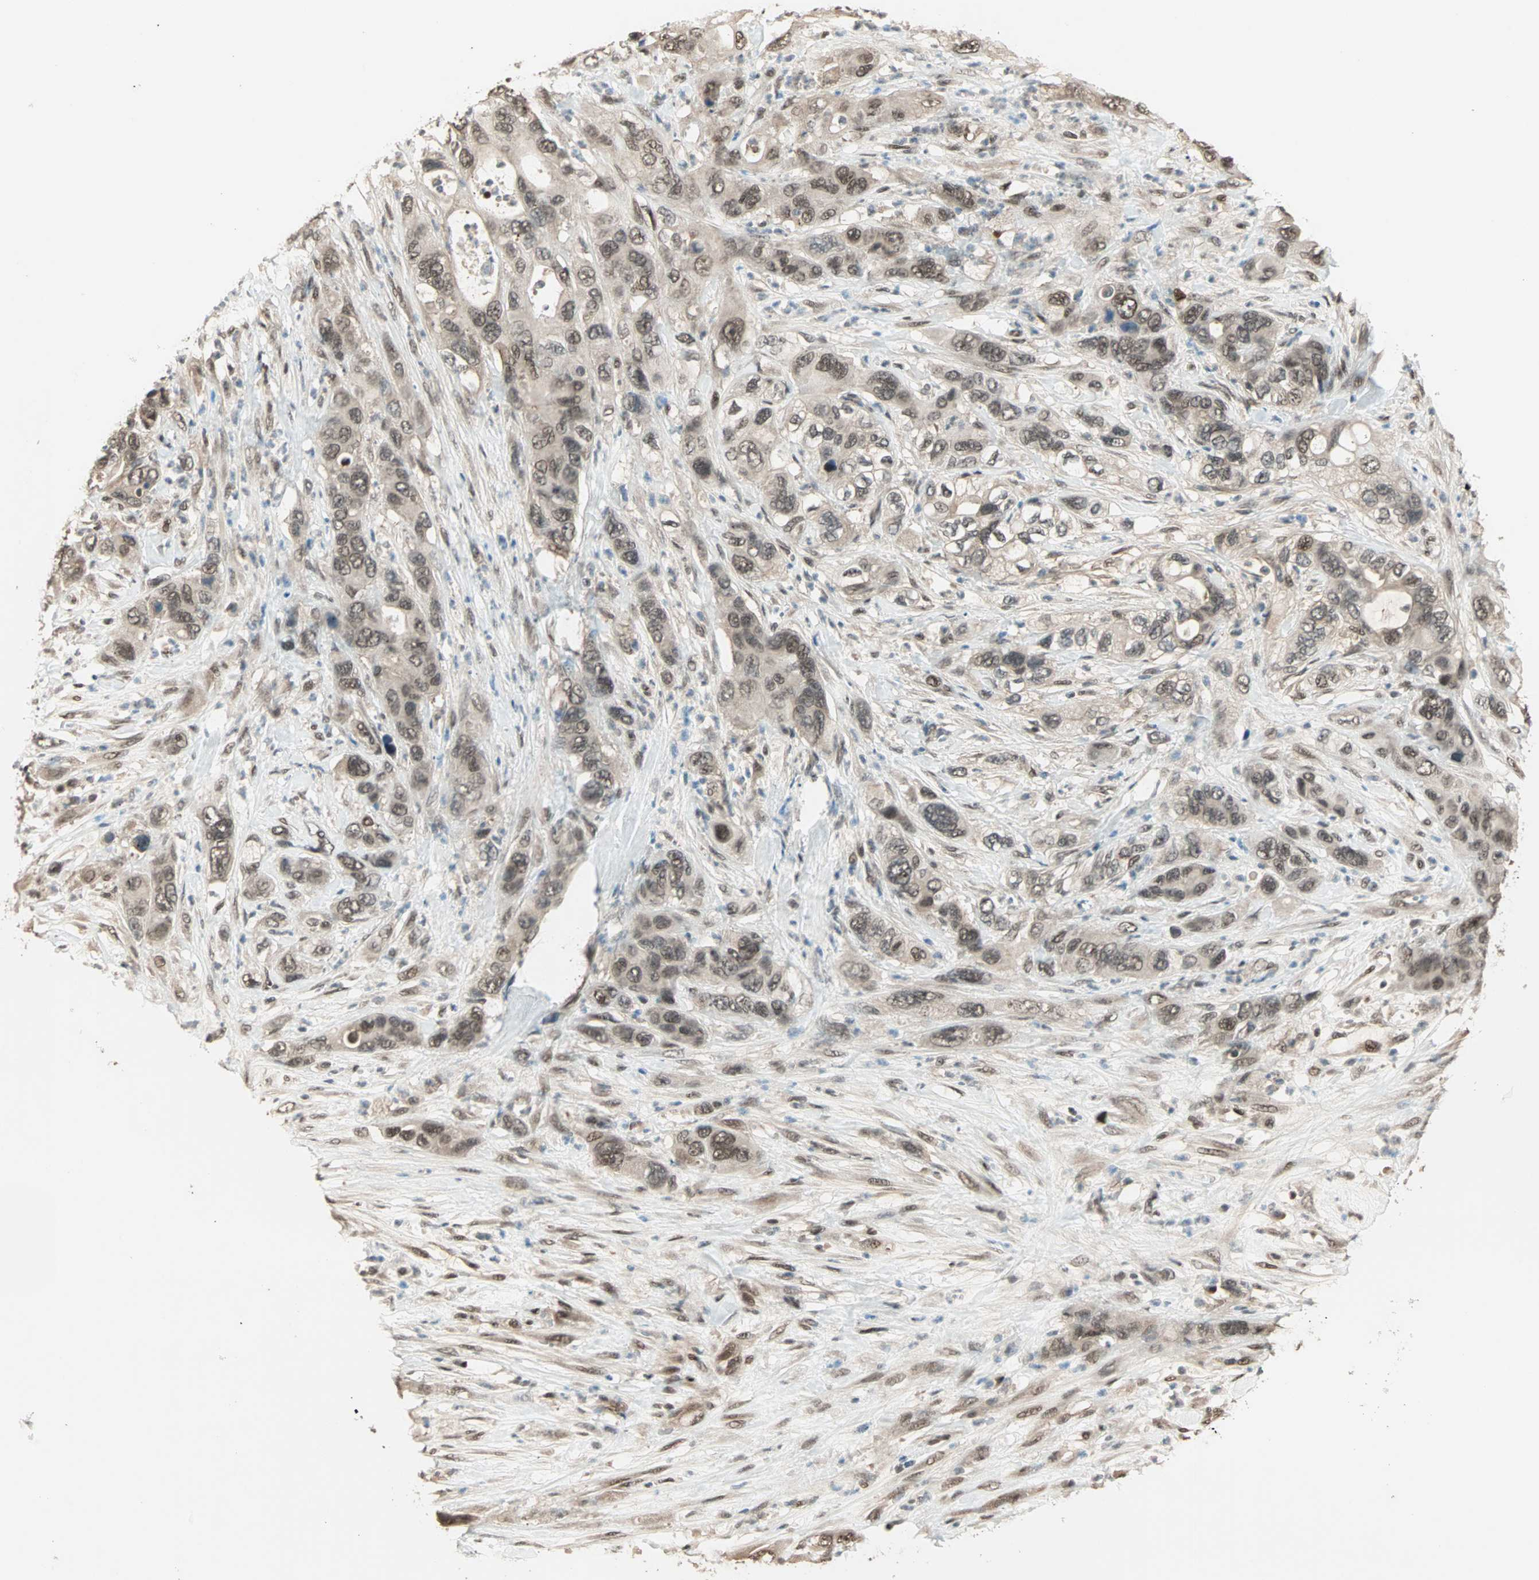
{"staining": {"intensity": "moderate", "quantity": ">75%", "location": "nuclear"}, "tissue": "pancreatic cancer", "cell_type": "Tumor cells", "image_type": "cancer", "snomed": [{"axis": "morphology", "description": "Adenocarcinoma, NOS"}, {"axis": "topography", "description": "Pancreas"}], "caption": "Brown immunohistochemical staining in pancreatic adenocarcinoma demonstrates moderate nuclear positivity in about >75% of tumor cells.", "gene": "ZNF701", "patient": {"sex": "female", "age": 71}}